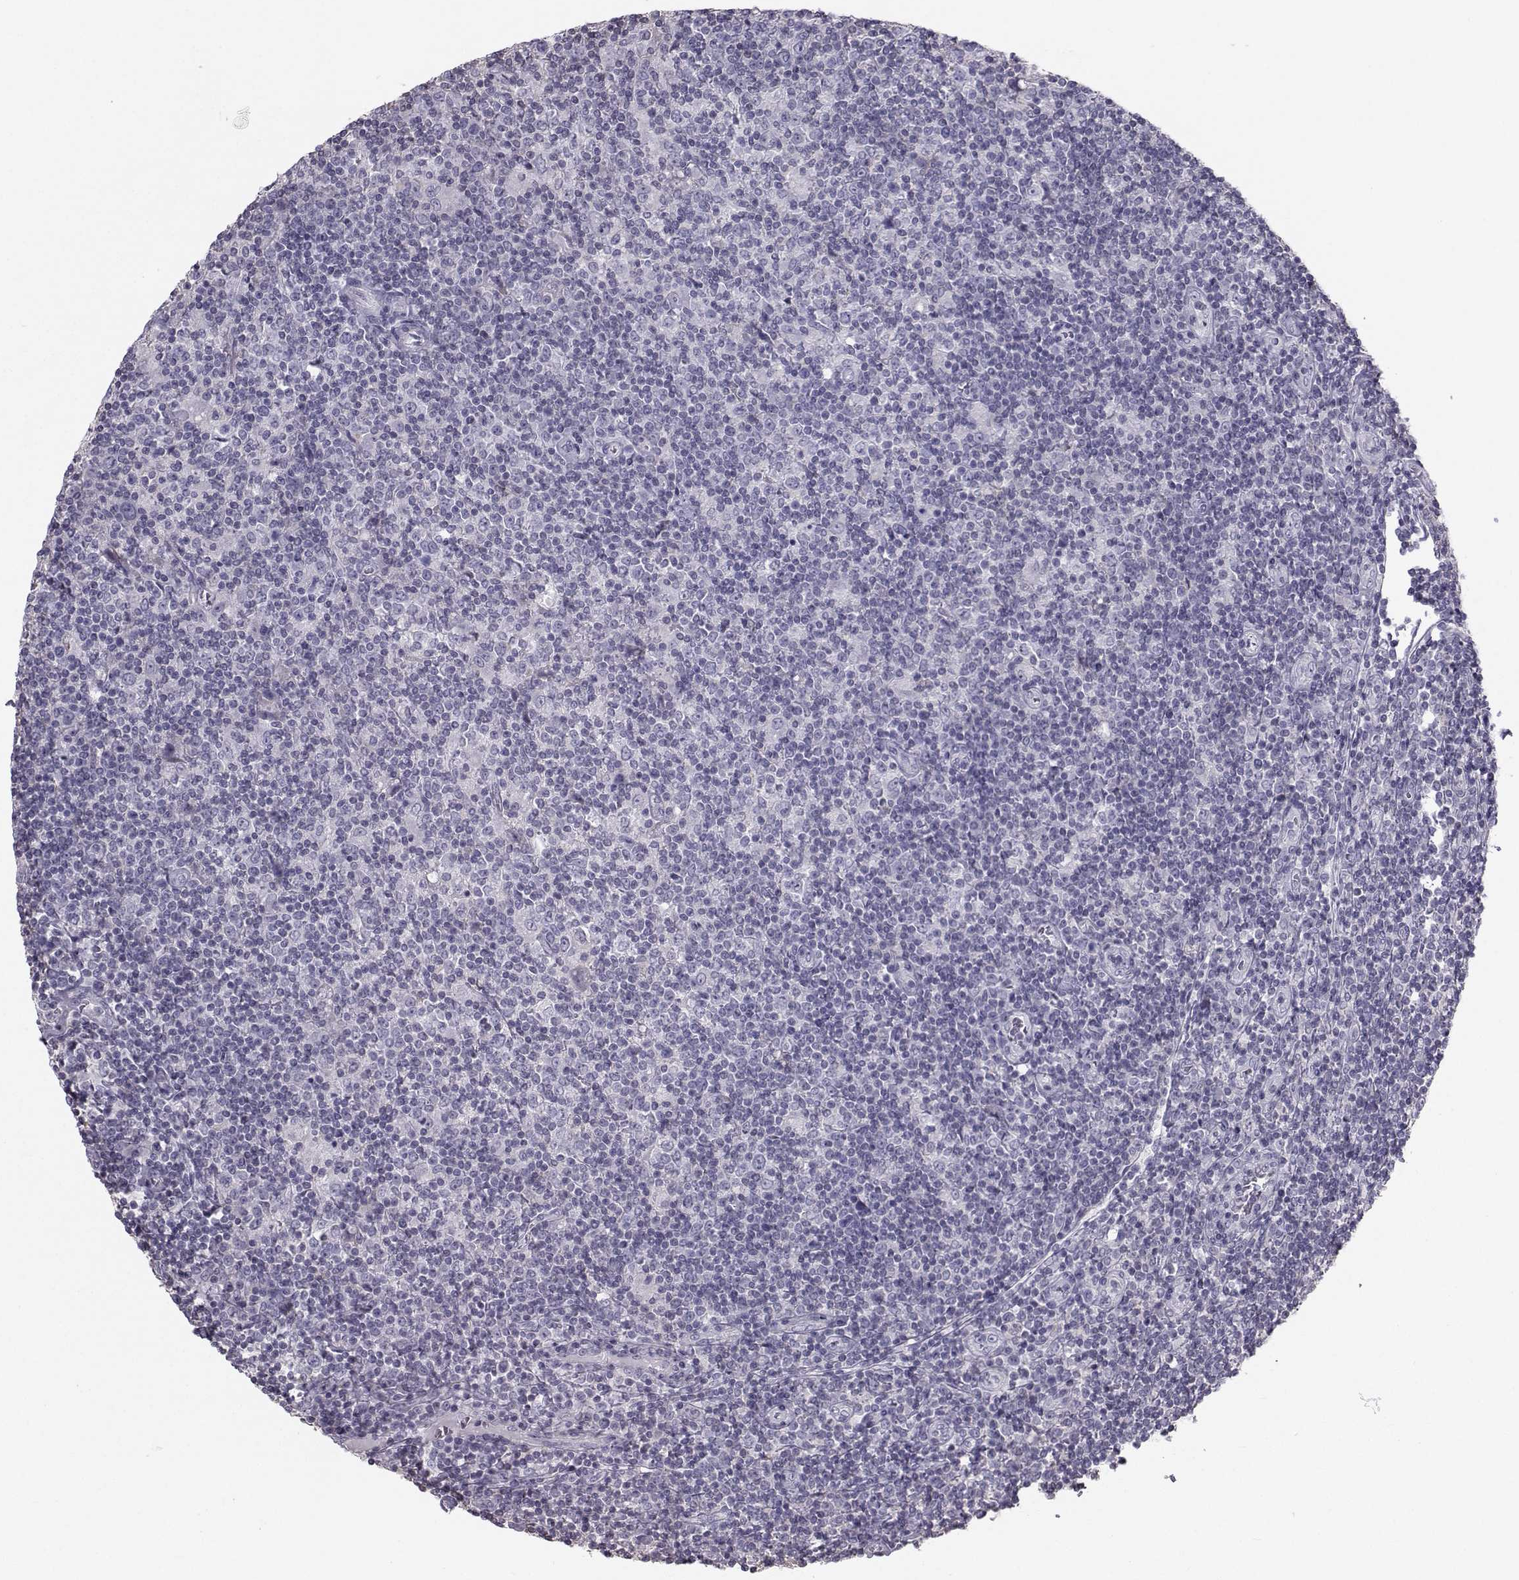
{"staining": {"intensity": "negative", "quantity": "none", "location": "none"}, "tissue": "lymphoma", "cell_type": "Tumor cells", "image_type": "cancer", "snomed": [{"axis": "morphology", "description": "Hodgkin's disease, NOS"}, {"axis": "topography", "description": "Lymph node"}], "caption": "Tumor cells are negative for protein expression in human lymphoma.", "gene": "GARIN3", "patient": {"sex": "male", "age": 40}}